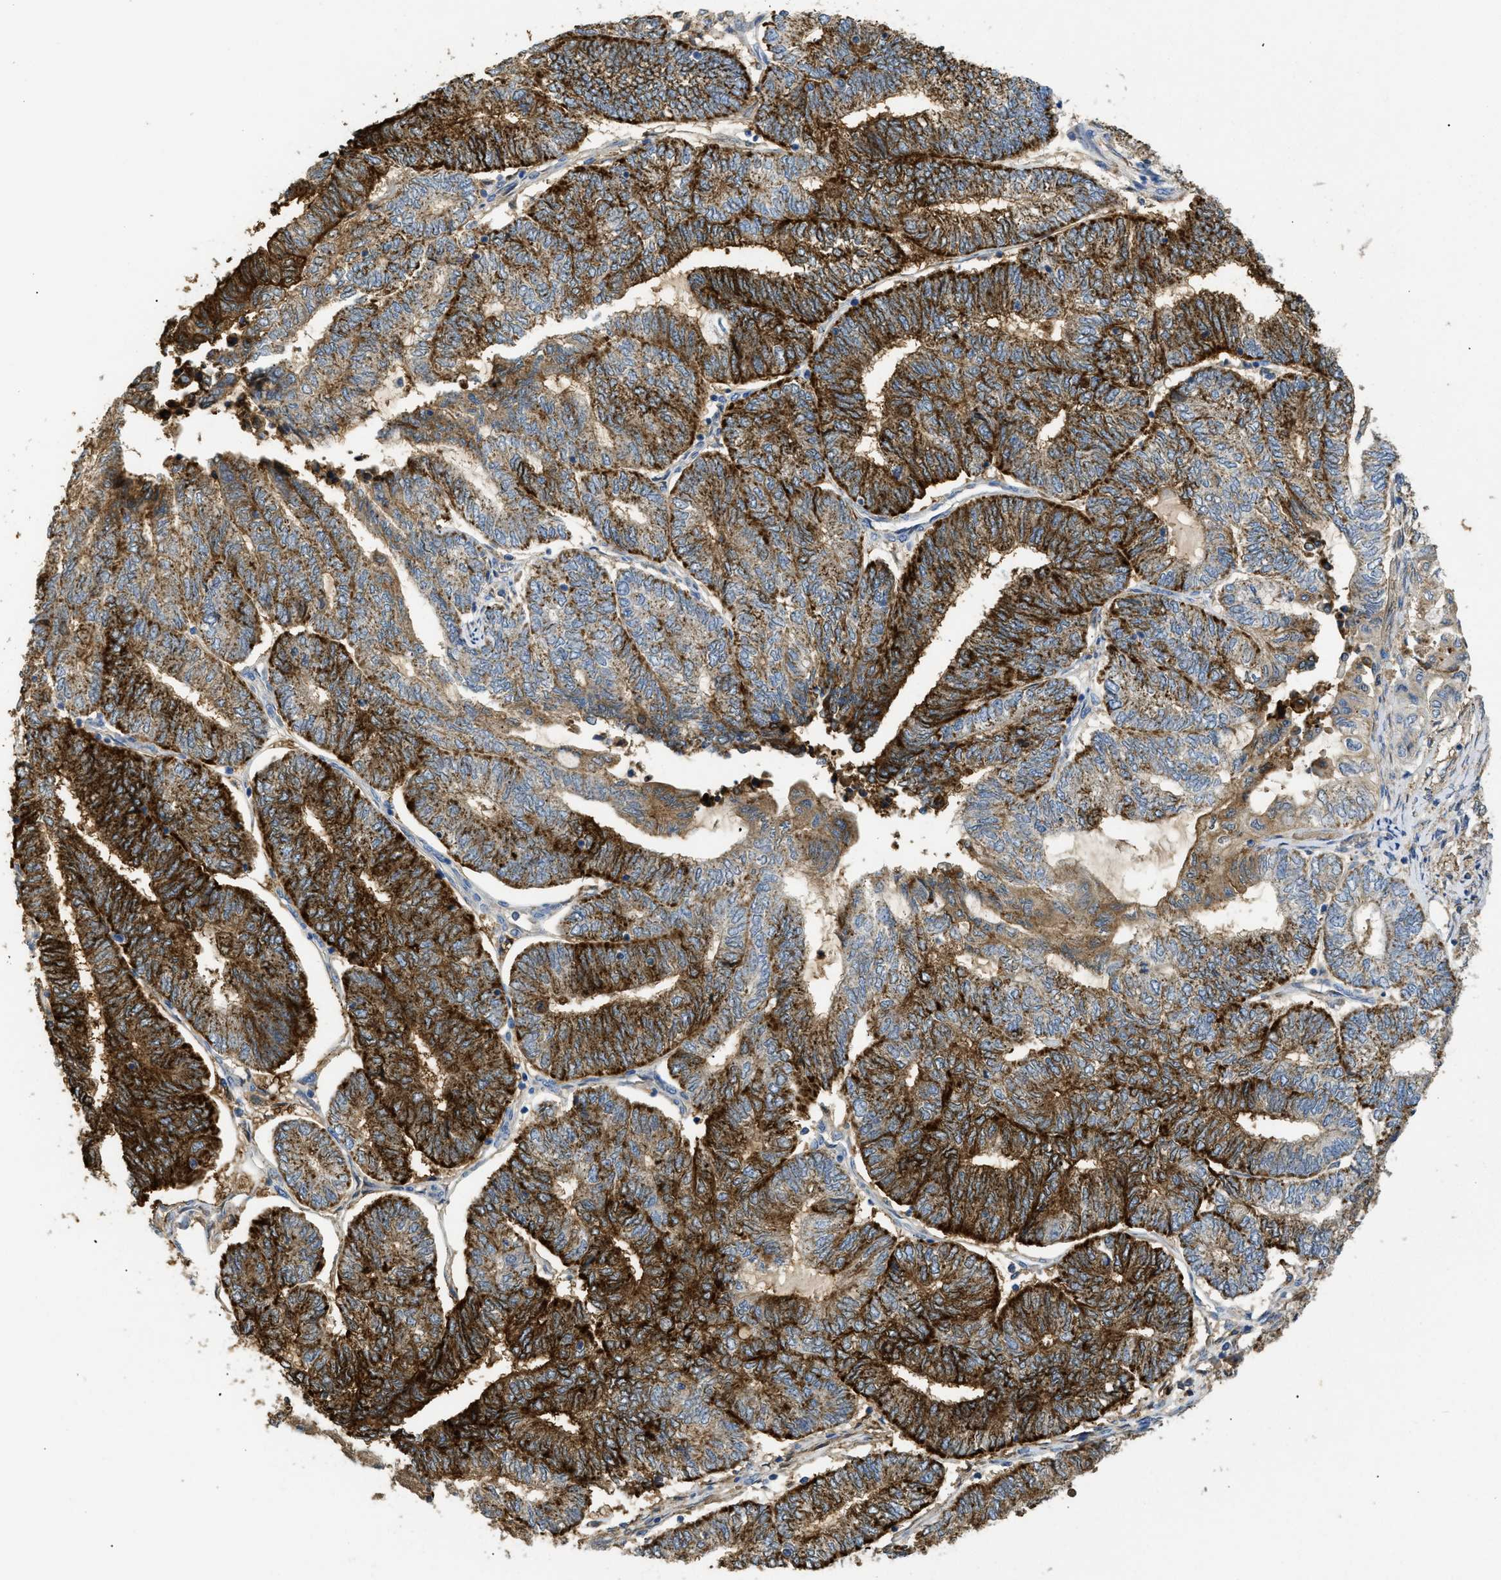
{"staining": {"intensity": "strong", "quantity": ">75%", "location": "cytoplasmic/membranous"}, "tissue": "endometrial cancer", "cell_type": "Tumor cells", "image_type": "cancer", "snomed": [{"axis": "morphology", "description": "Adenocarcinoma, NOS"}, {"axis": "topography", "description": "Uterus"}, {"axis": "topography", "description": "Endometrium"}], "caption": "The micrograph reveals a brown stain indicating the presence of a protein in the cytoplasmic/membranous of tumor cells in endometrial cancer (adenocarcinoma).", "gene": "ANXA4", "patient": {"sex": "female", "age": 70}}